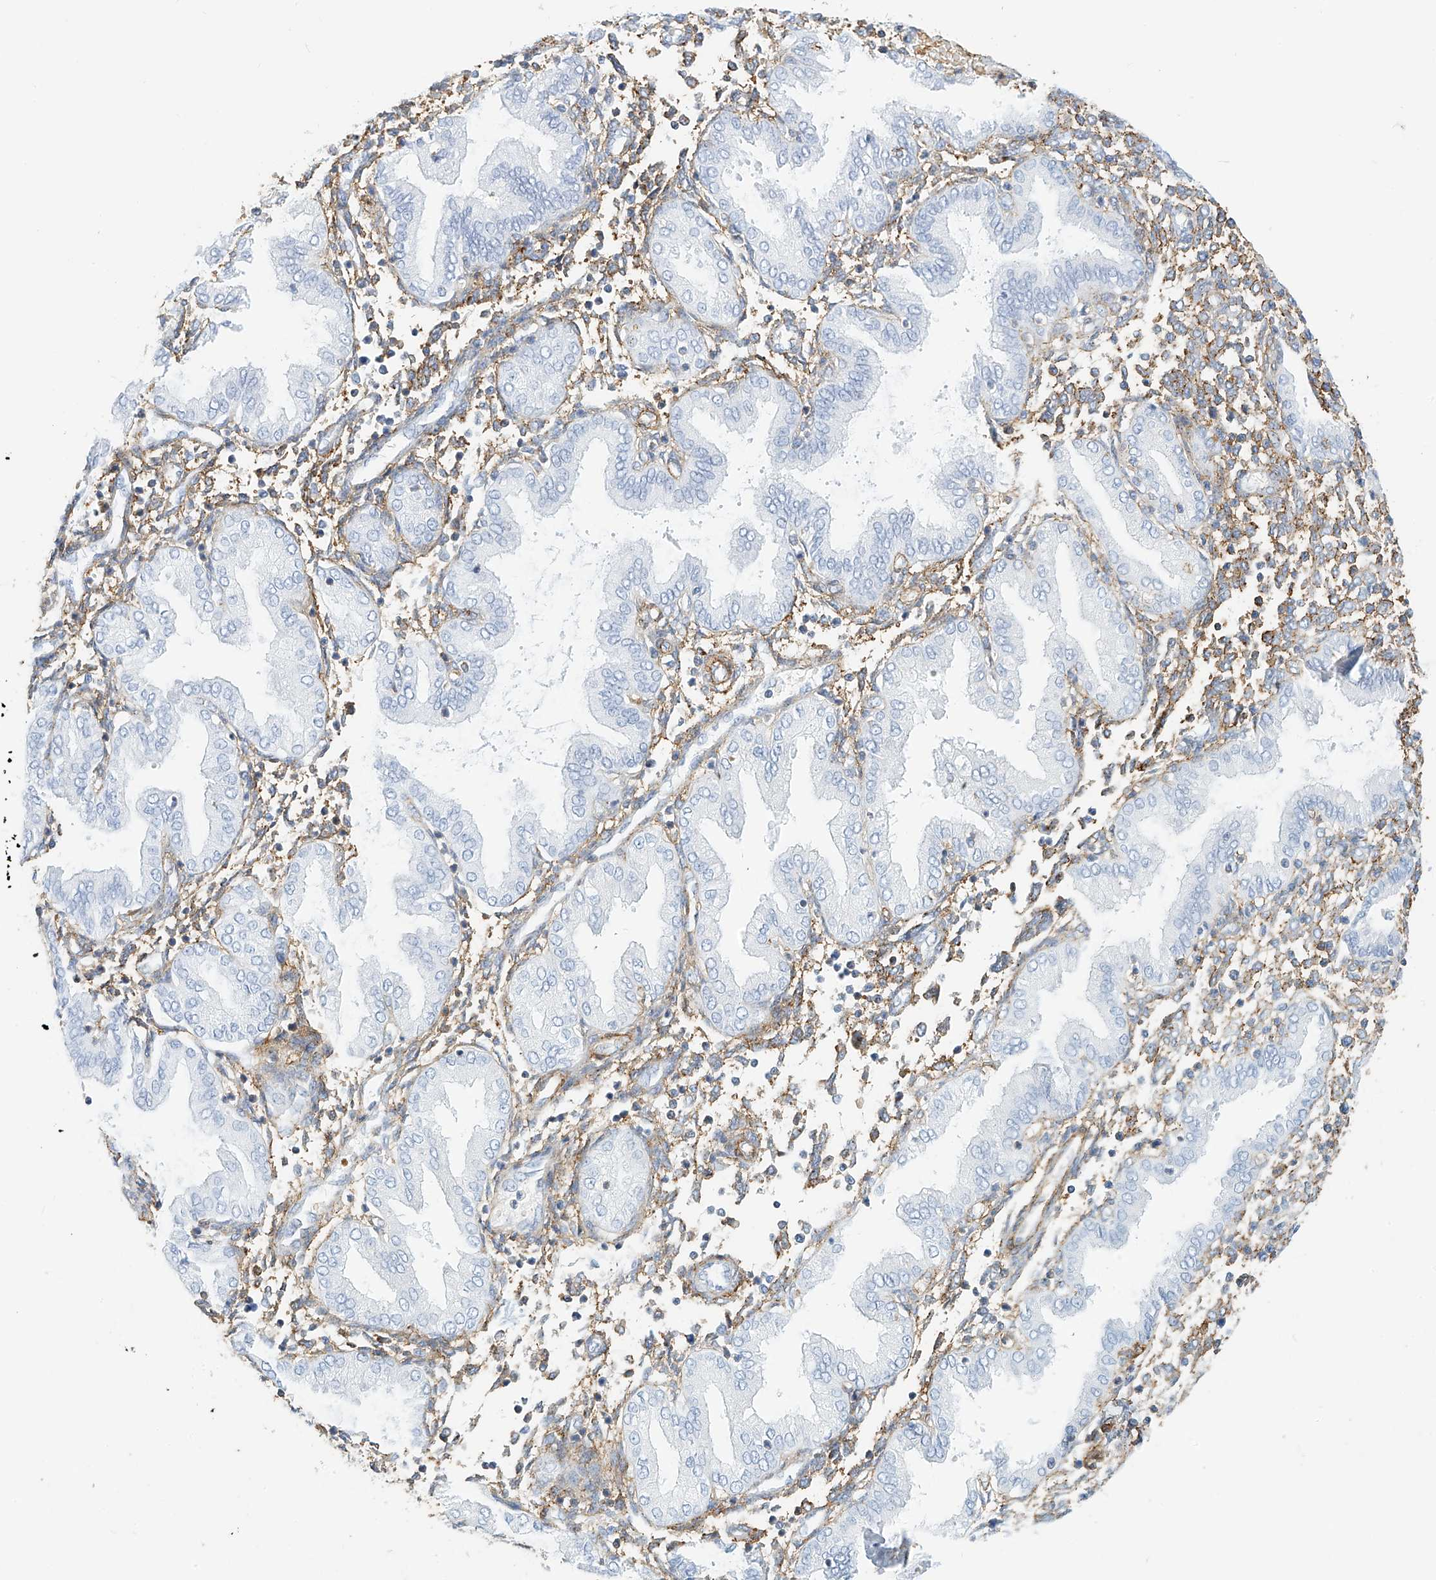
{"staining": {"intensity": "weak", "quantity": "<25%", "location": "cytoplasmic/membranous"}, "tissue": "endometrium", "cell_type": "Cells in endometrial stroma", "image_type": "normal", "snomed": [{"axis": "morphology", "description": "Normal tissue, NOS"}, {"axis": "topography", "description": "Endometrium"}], "caption": "Immunohistochemical staining of benign human endometrium reveals no significant expression in cells in endometrial stroma. Nuclei are stained in blue.", "gene": "TXNDC9", "patient": {"sex": "female", "age": 53}}